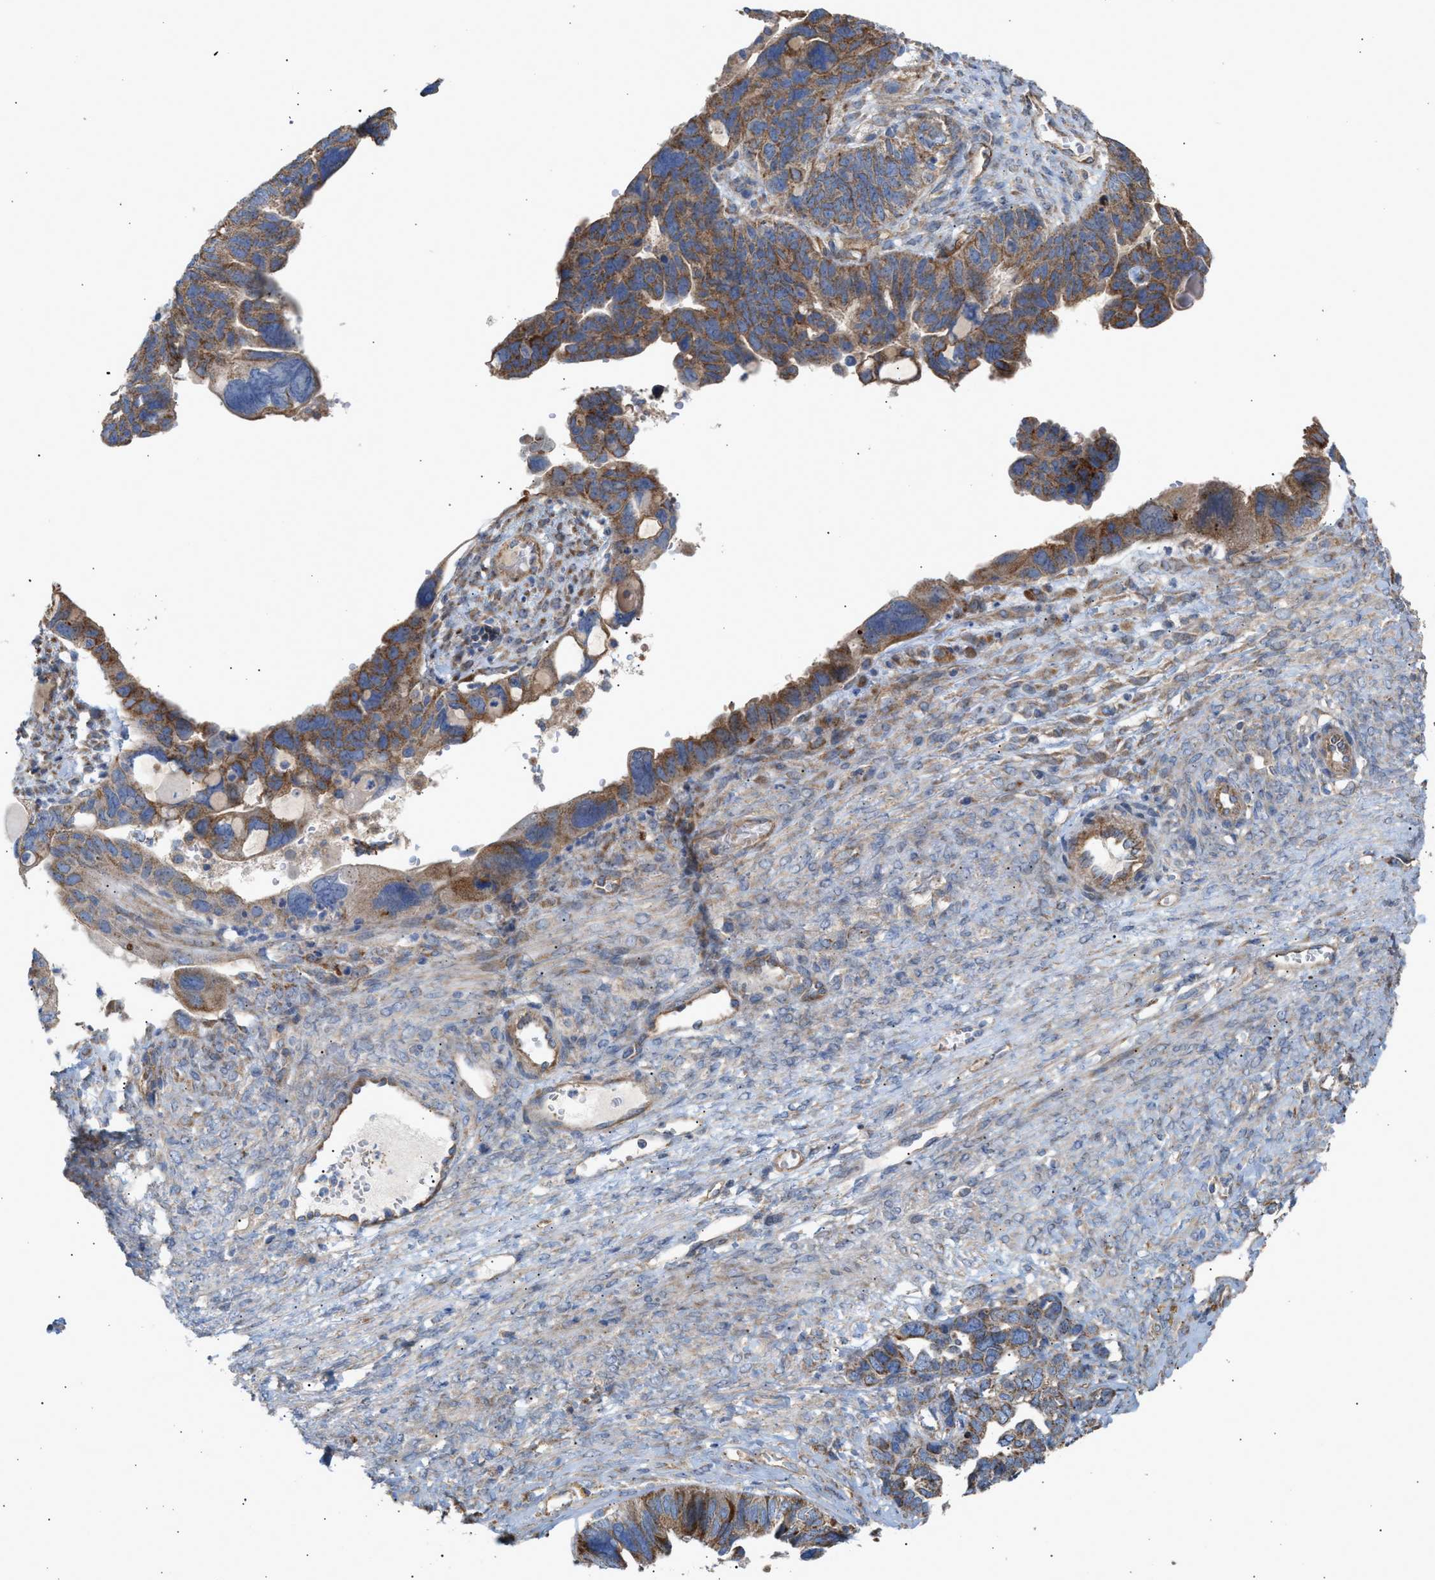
{"staining": {"intensity": "moderate", "quantity": ">75%", "location": "cytoplasmic/membranous"}, "tissue": "ovarian cancer", "cell_type": "Tumor cells", "image_type": "cancer", "snomed": [{"axis": "morphology", "description": "Cystadenocarcinoma, serous, NOS"}, {"axis": "topography", "description": "Ovary"}], "caption": "Ovarian cancer (serous cystadenocarcinoma) stained with immunohistochemistry (IHC) exhibits moderate cytoplasmic/membranous expression in approximately >75% of tumor cells.", "gene": "OXSM", "patient": {"sex": "female", "age": 79}}